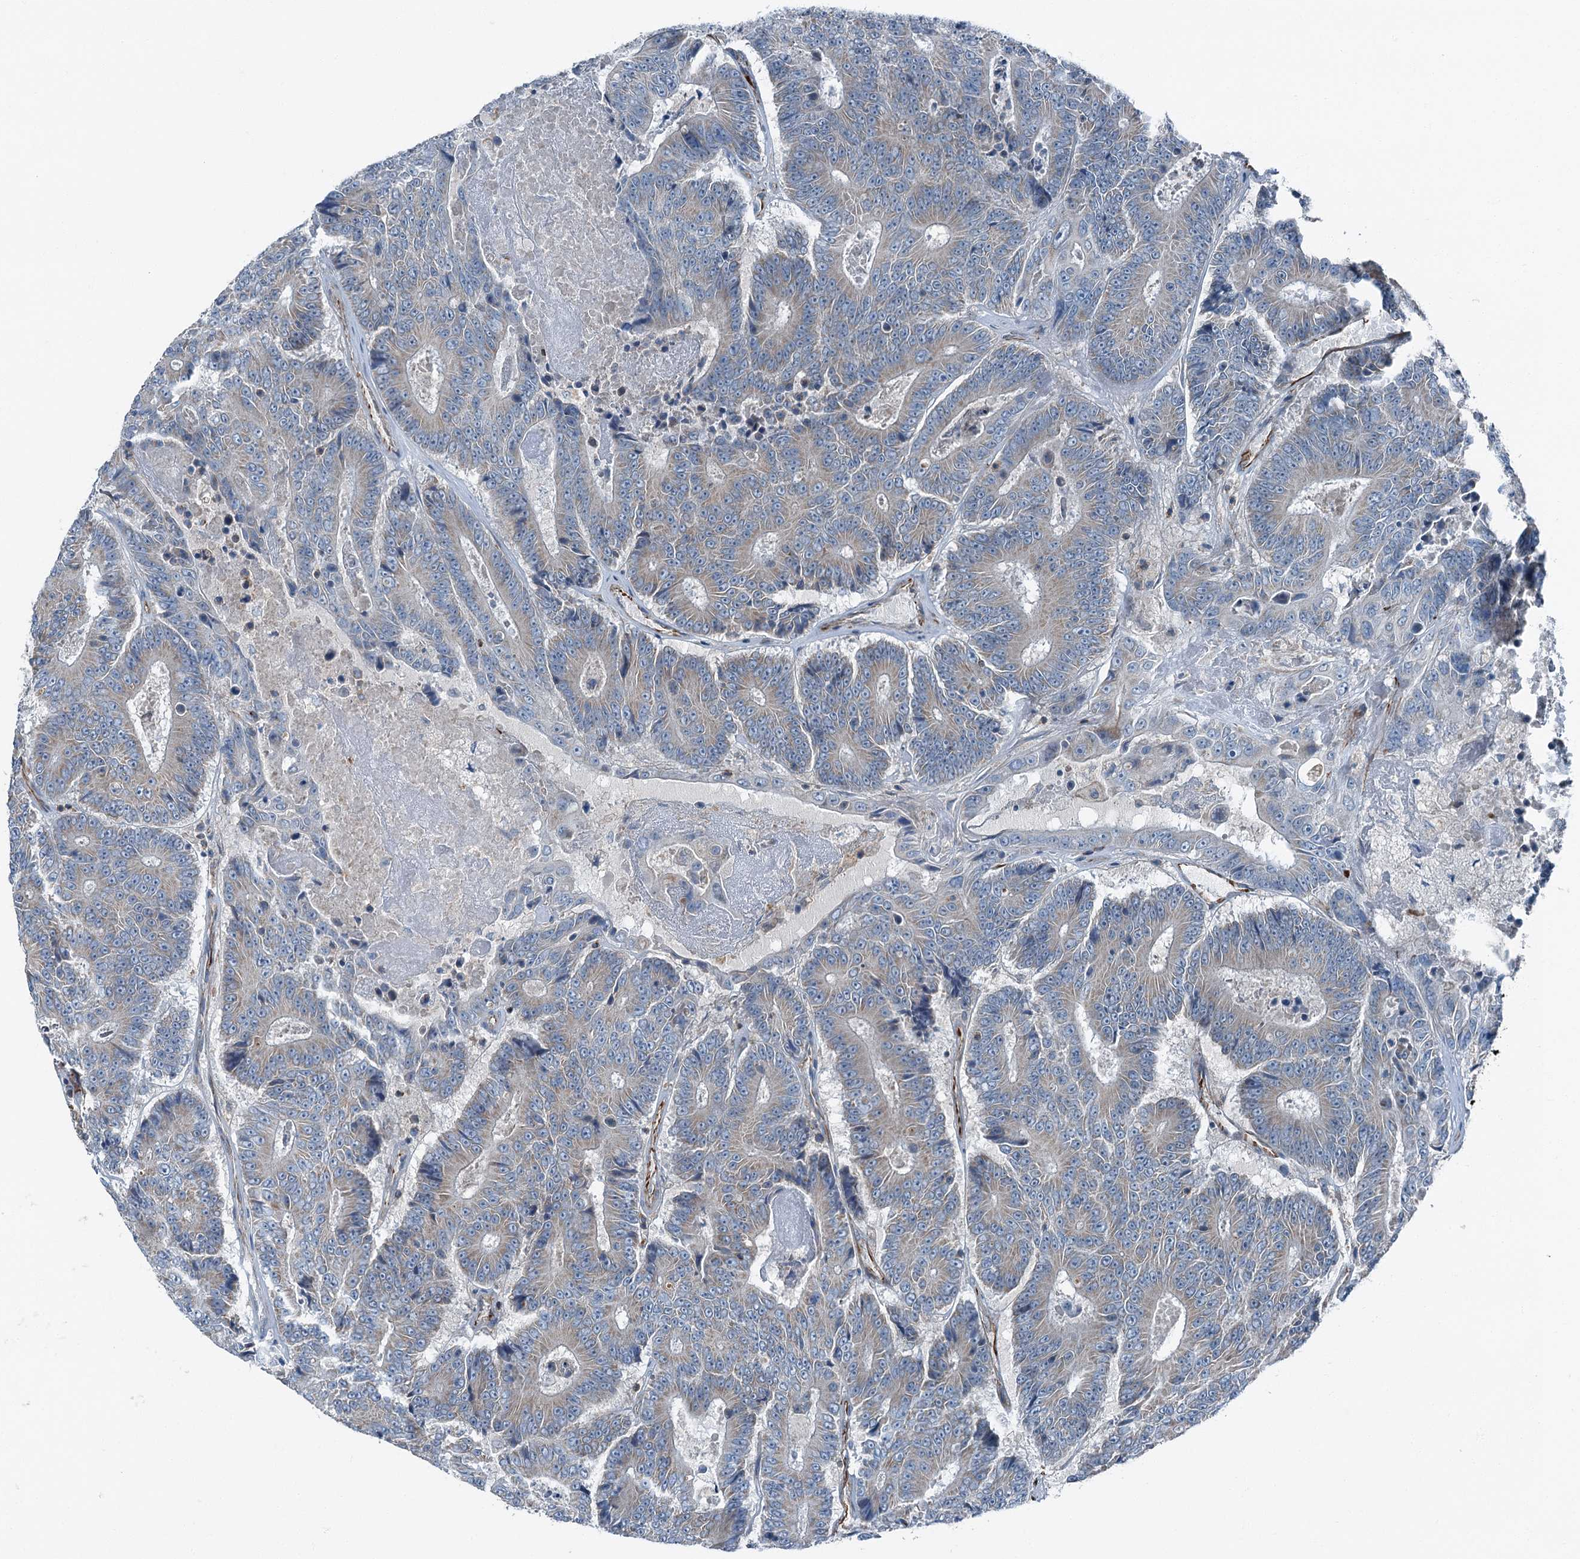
{"staining": {"intensity": "weak", "quantity": "25%-75%", "location": "cytoplasmic/membranous"}, "tissue": "colorectal cancer", "cell_type": "Tumor cells", "image_type": "cancer", "snomed": [{"axis": "morphology", "description": "Adenocarcinoma, NOS"}, {"axis": "topography", "description": "Colon"}], "caption": "Brown immunohistochemical staining in human colorectal cancer (adenocarcinoma) shows weak cytoplasmic/membranous positivity in about 25%-75% of tumor cells. (IHC, brightfield microscopy, high magnification).", "gene": "AXL", "patient": {"sex": "male", "age": 83}}